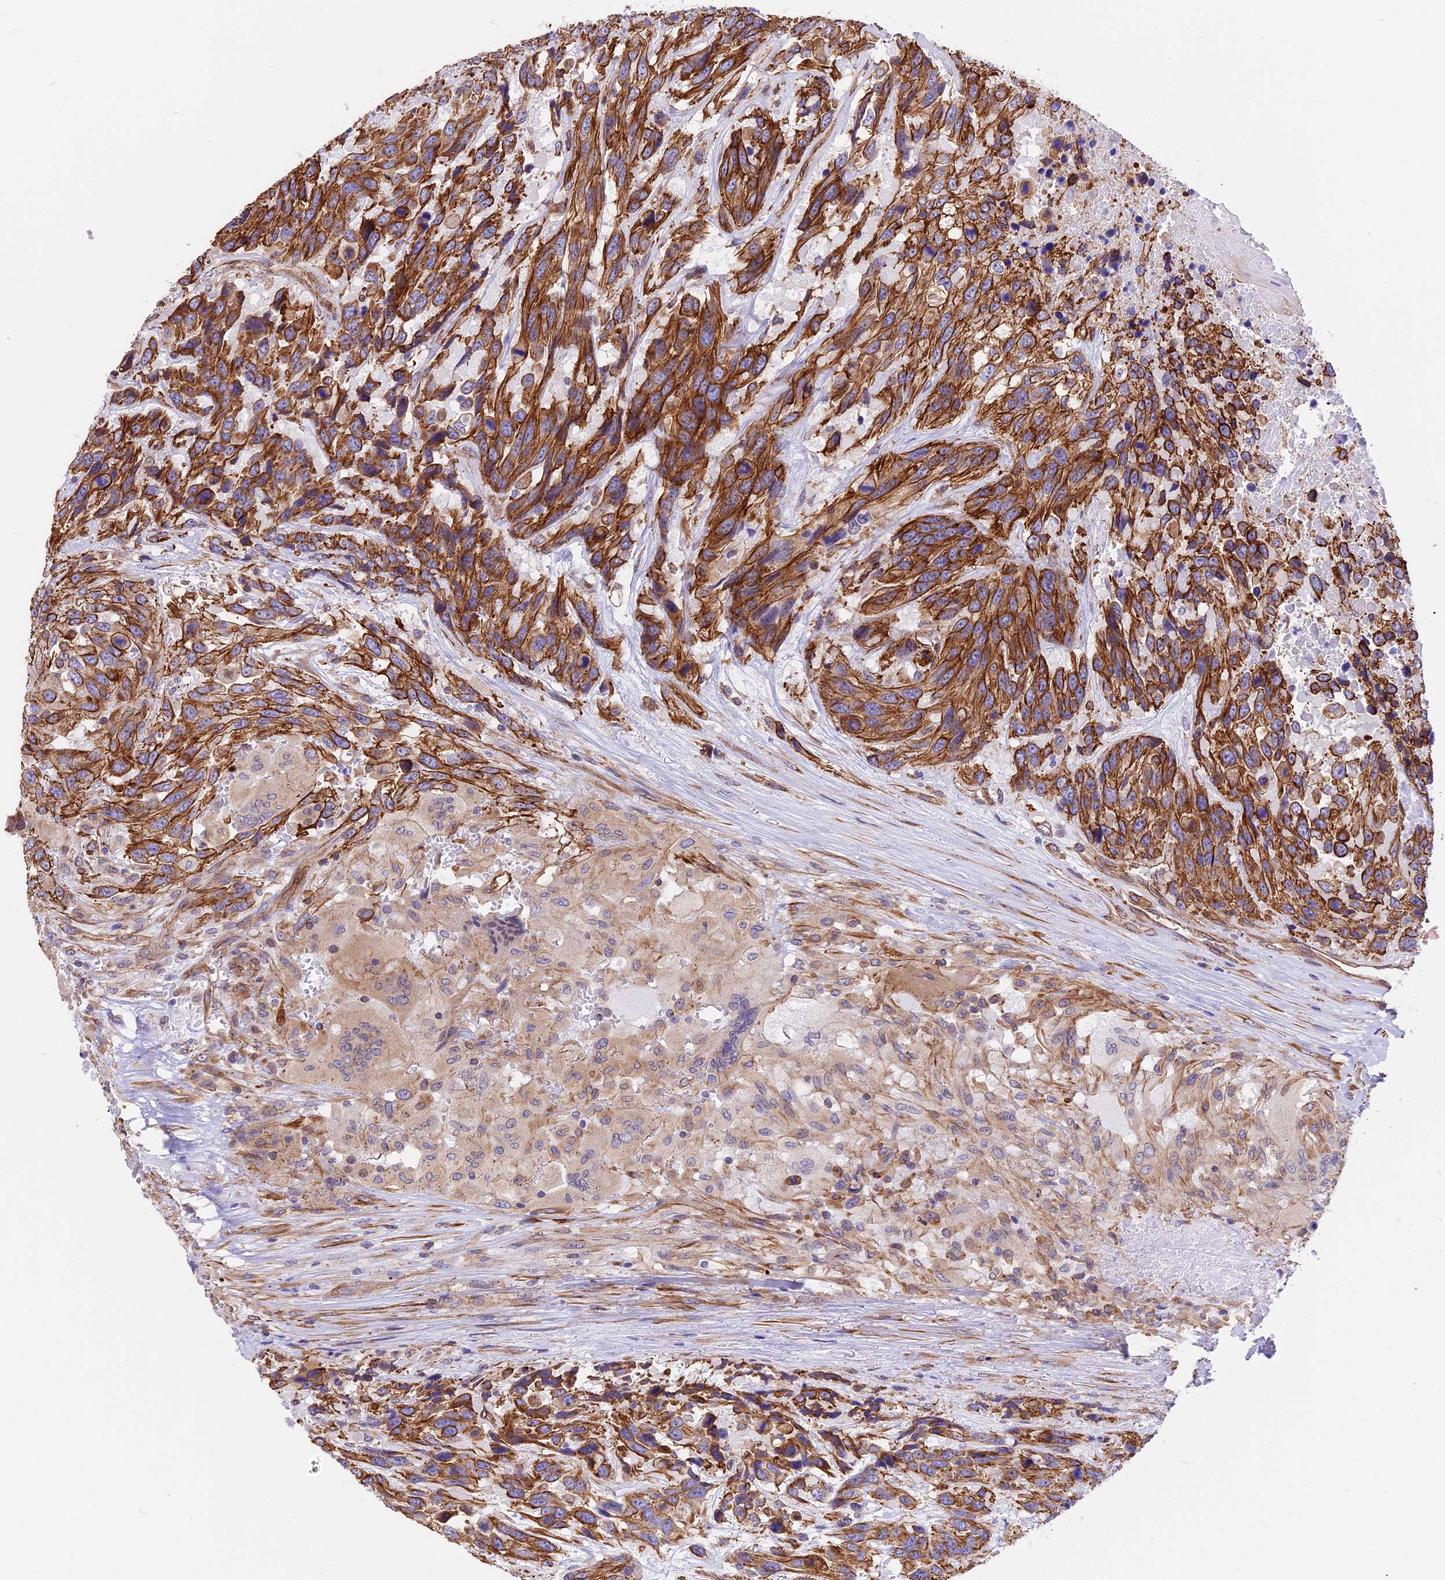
{"staining": {"intensity": "moderate", "quantity": ">75%", "location": "cytoplasmic/membranous"}, "tissue": "urothelial cancer", "cell_type": "Tumor cells", "image_type": "cancer", "snomed": [{"axis": "morphology", "description": "Urothelial carcinoma, High grade"}, {"axis": "topography", "description": "Urinary bladder"}], "caption": "Approximately >75% of tumor cells in human urothelial cancer reveal moderate cytoplasmic/membranous protein expression as visualized by brown immunohistochemical staining.", "gene": "R3HDM4", "patient": {"sex": "female", "age": 70}}